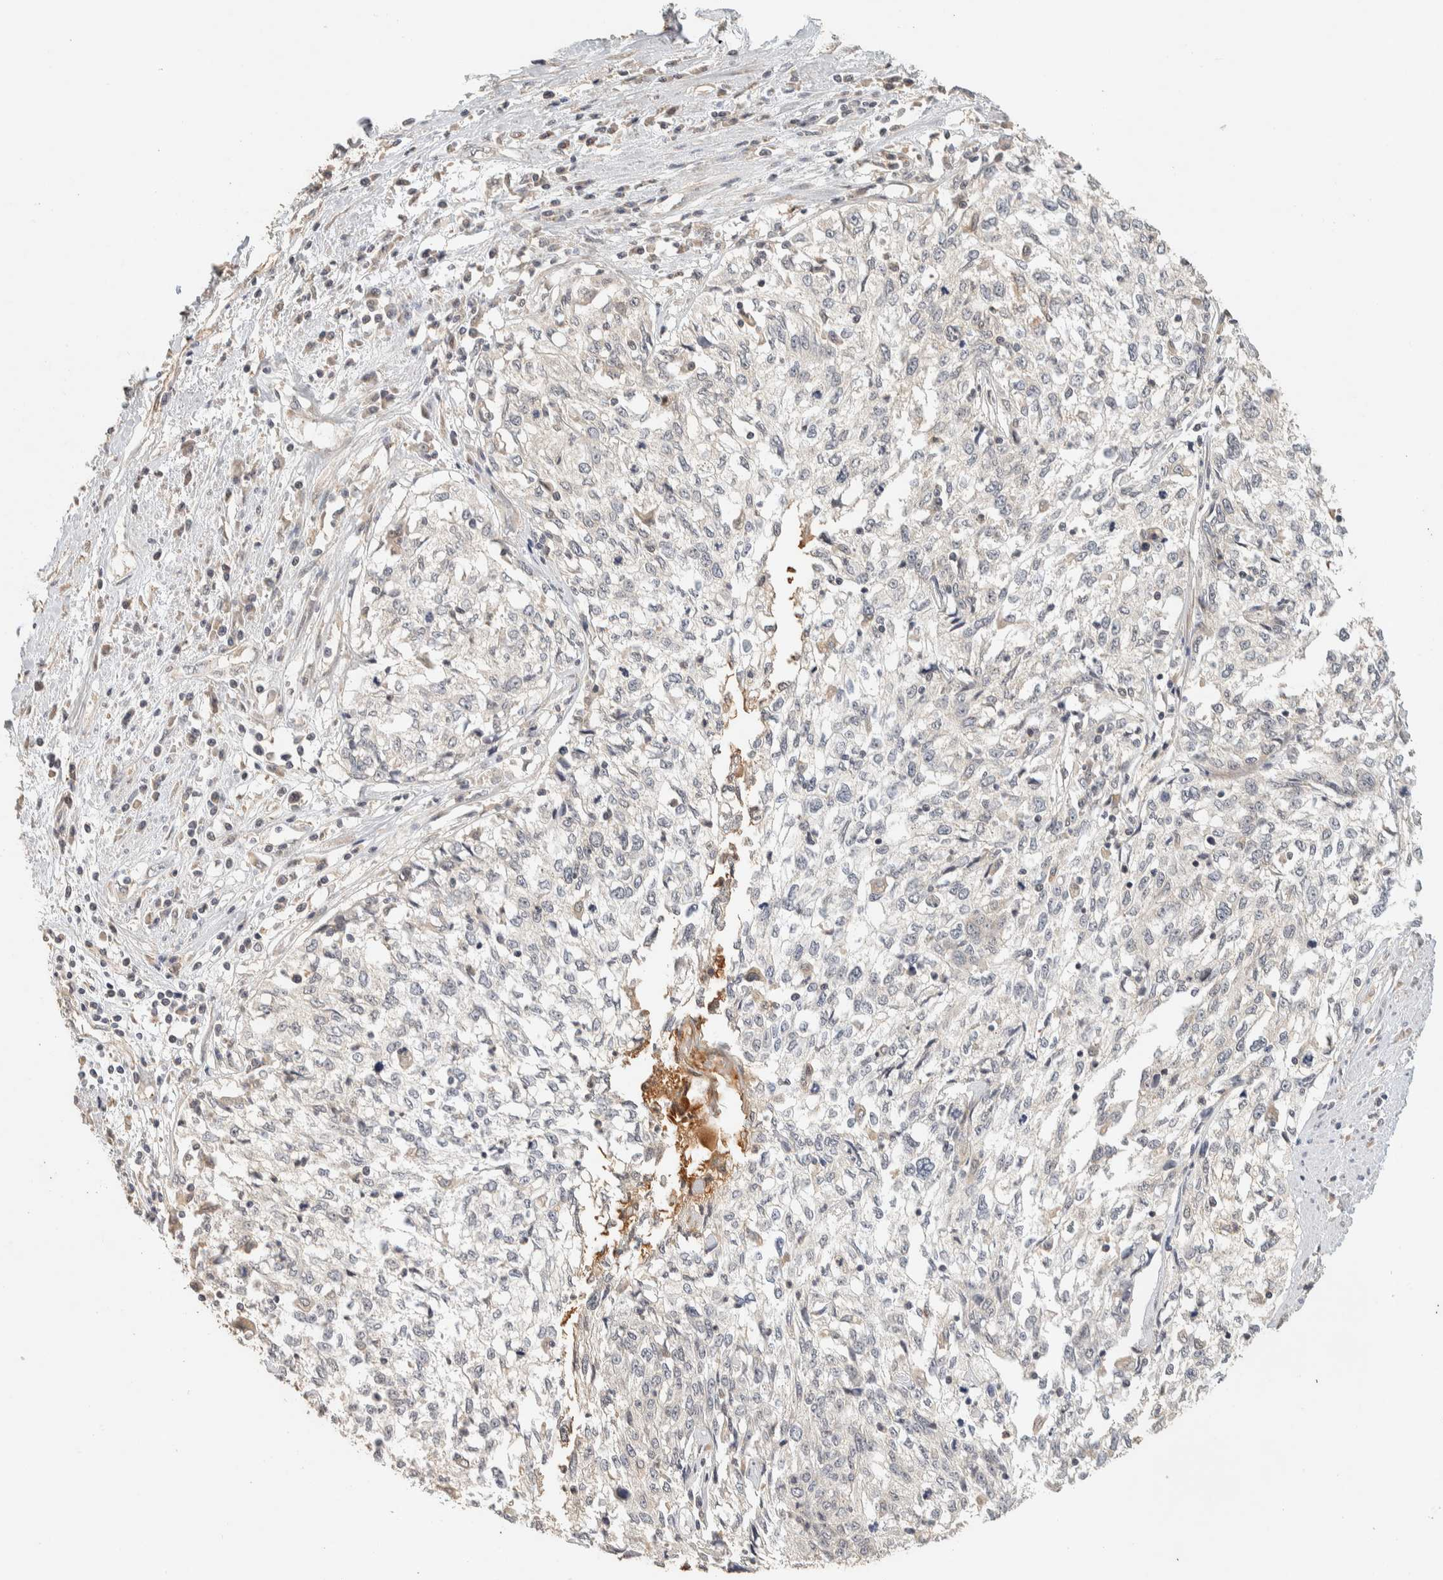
{"staining": {"intensity": "negative", "quantity": "none", "location": "none"}, "tissue": "cervical cancer", "cell_type": "Tumor cells", "image_type": "cancer", "snomed": [{"axis": "morphology", "description": "Squamous cell carcinoma, NOS"}, {"axis": "topography", "description": "Cervix"}], "caption": "DAB (3,3'-diaminobenzidine) immunohistochemical staining of squamous cell carcinoma (cervical) shows no significant positivity in tumor cells.", "gene": "ITPA", "patient": {"sex": "female", "age": 57}}